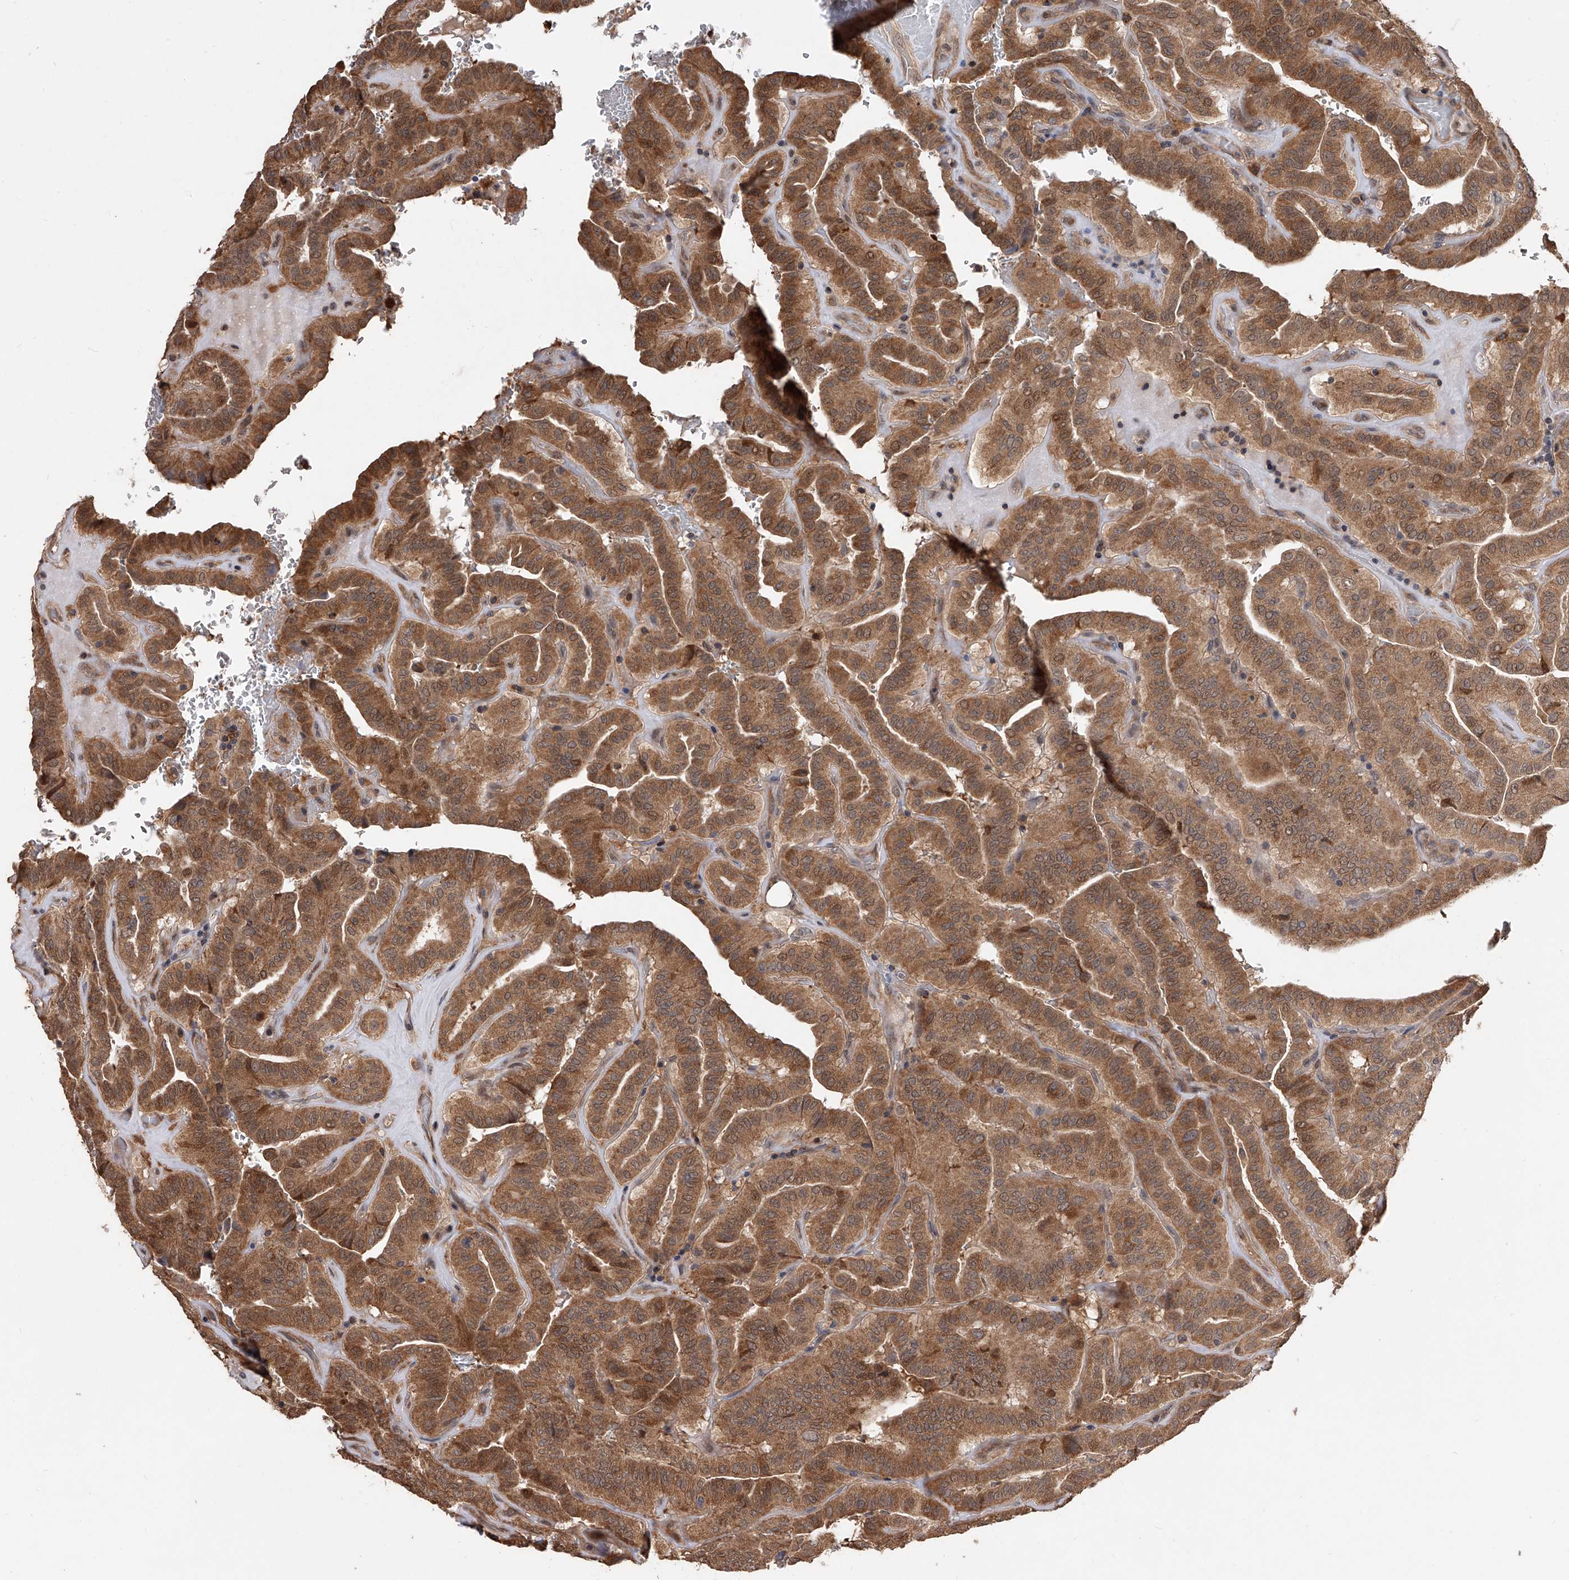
{"staining": {"intensity": "moderate", "quantity": ">75%", "location": "cytoplasmic/membranous,nuclear"}, "tissue": "thyroid cancer", "cell_type": "Tumor cells", "image_type": "cancer", "snomed": [{"axis": "morphology", "description": "Papillary adenocarcinoma, NOS"}, {"axis": "topography", "description": "Thyroid gland"}], "caption": "Human thyroid papillary adenocarcinoma stained with a brown dye exhibits moderate cytoplasmic/membranous and nuclear positive expression in about >75% of tumor cells.", "gene": "GMDS", "patient": {"sex": "male", "age": 77}}